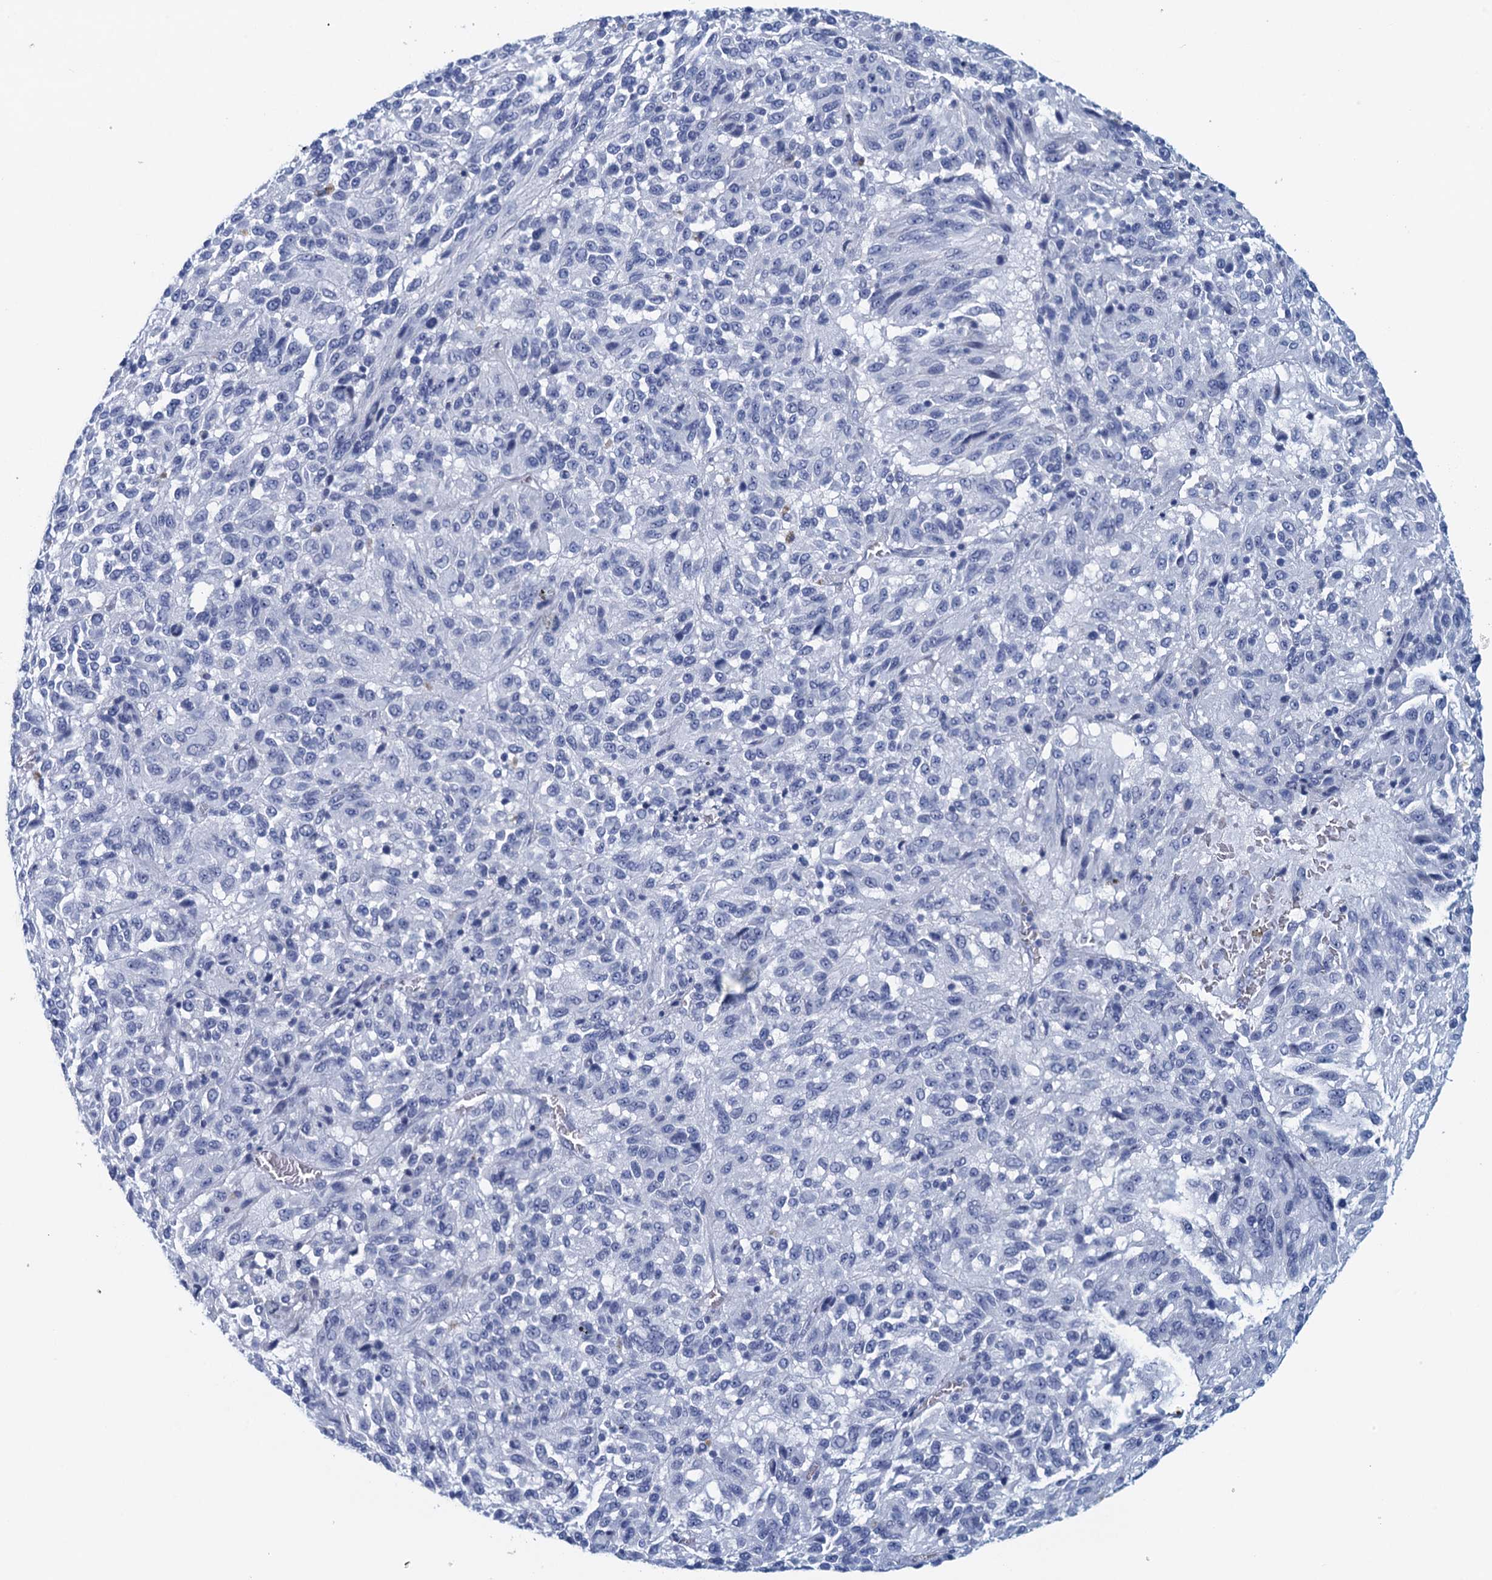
{"staining": {"intensity": "negative", "quantity": "none", "location": "none"}, "tissue": "melanoma", "cell_type": "Tumor cells", "image_type": "cancer", "snomed": [{"axis": "morphology", "description": "Malignant melanoma, Metastatic site"}, {"axis": "topography", "description": "Lung"}], "caption": "Protein analysis of melanoma shows no significant expression in tumor cells.", "gene": "CYP51A1", "patient": {"sex": "male", "age": 64}}